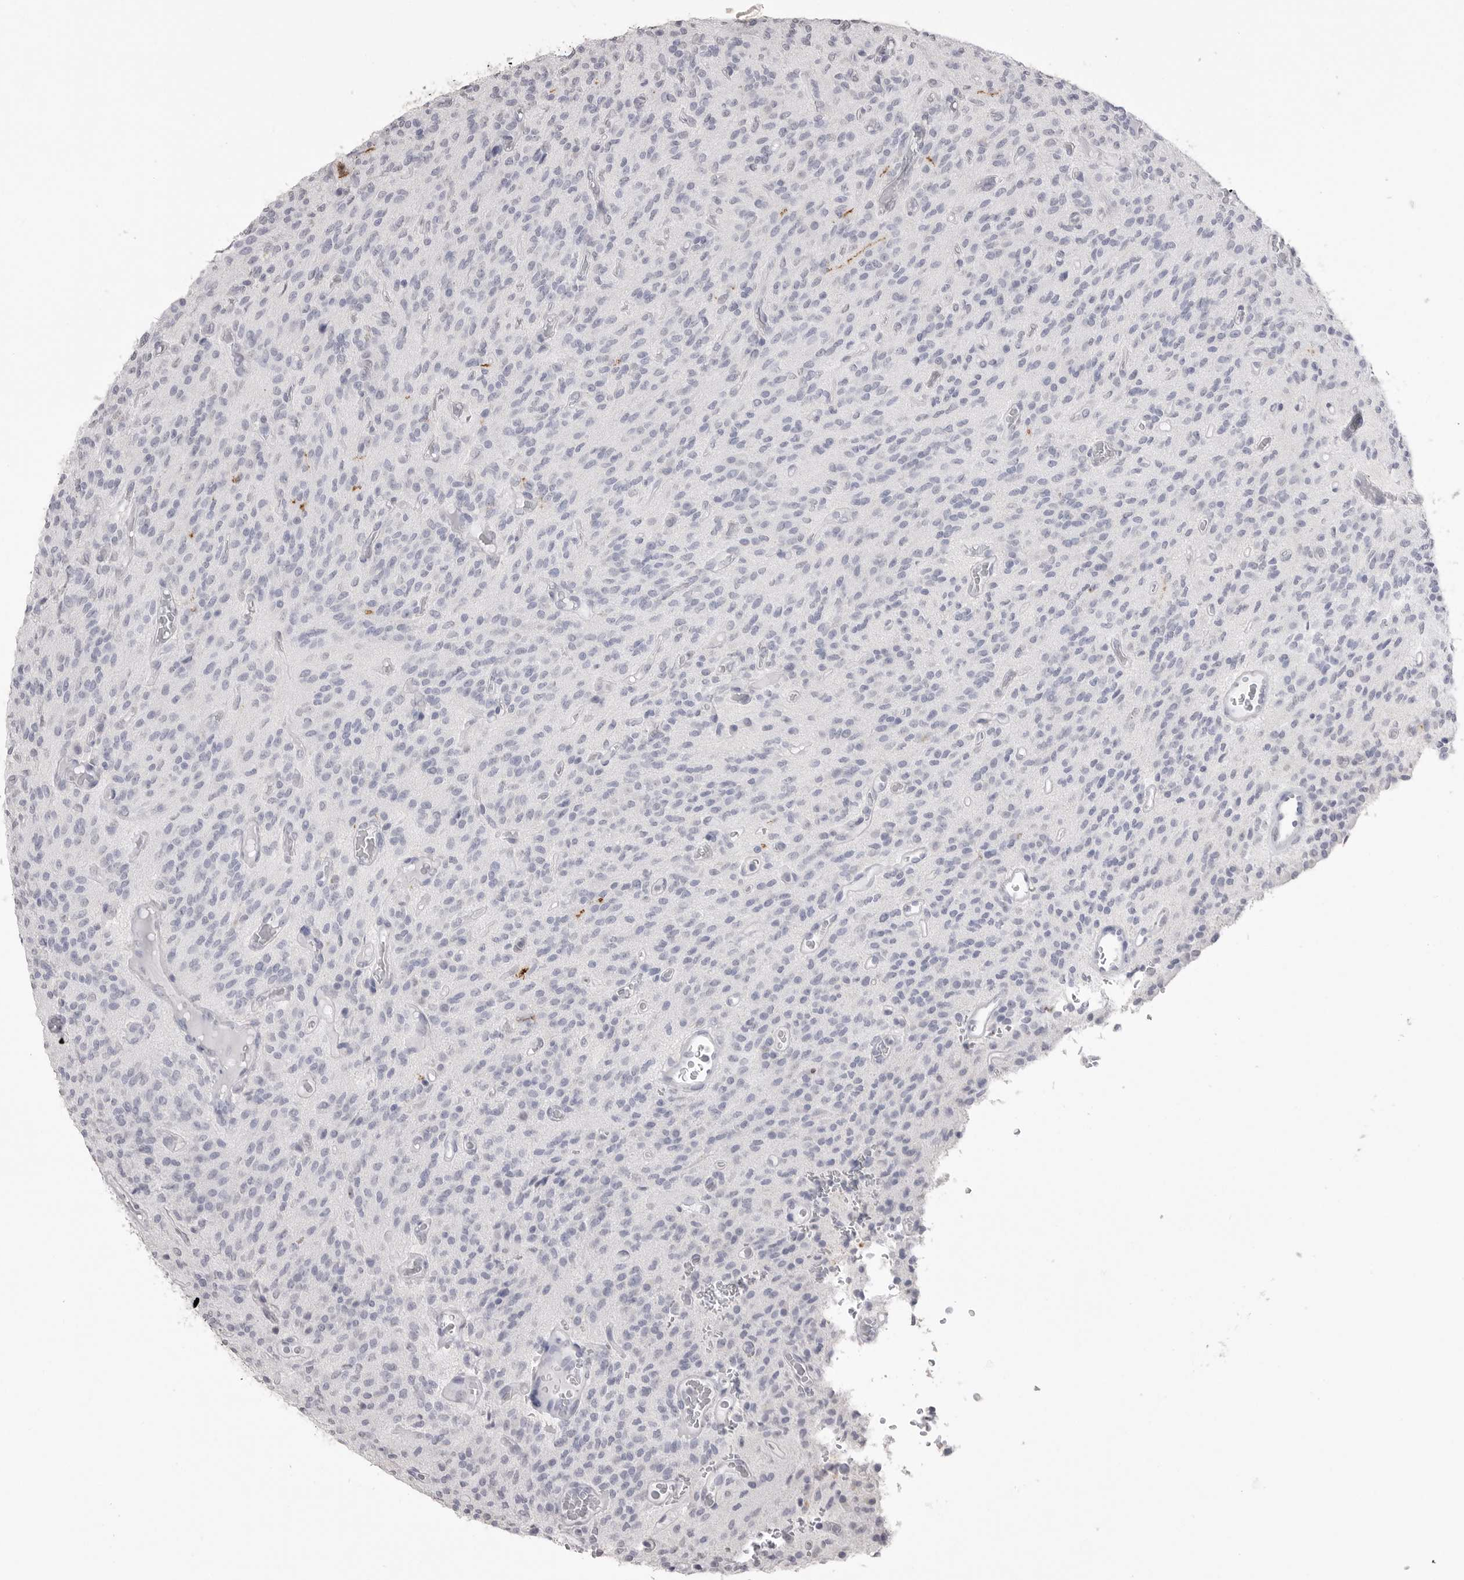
{"staining": {"intensity": "negative", "quantity": "none", "location": "none"}, "tissue": "glioma", "cell_type": "Tumor cells", "image_type": "cancer", "snomed": [{"axis": "morphology", "description": "Glioma, malignant, High grade"}, {"axis": "topography", "description": "Brain"}], "caption": "Immunohistochemistry (IHC) of human glioma reveals no staining in tumor cells.", "gene": "ICAM5", "patient": {"sex": "male", "age": 34}}